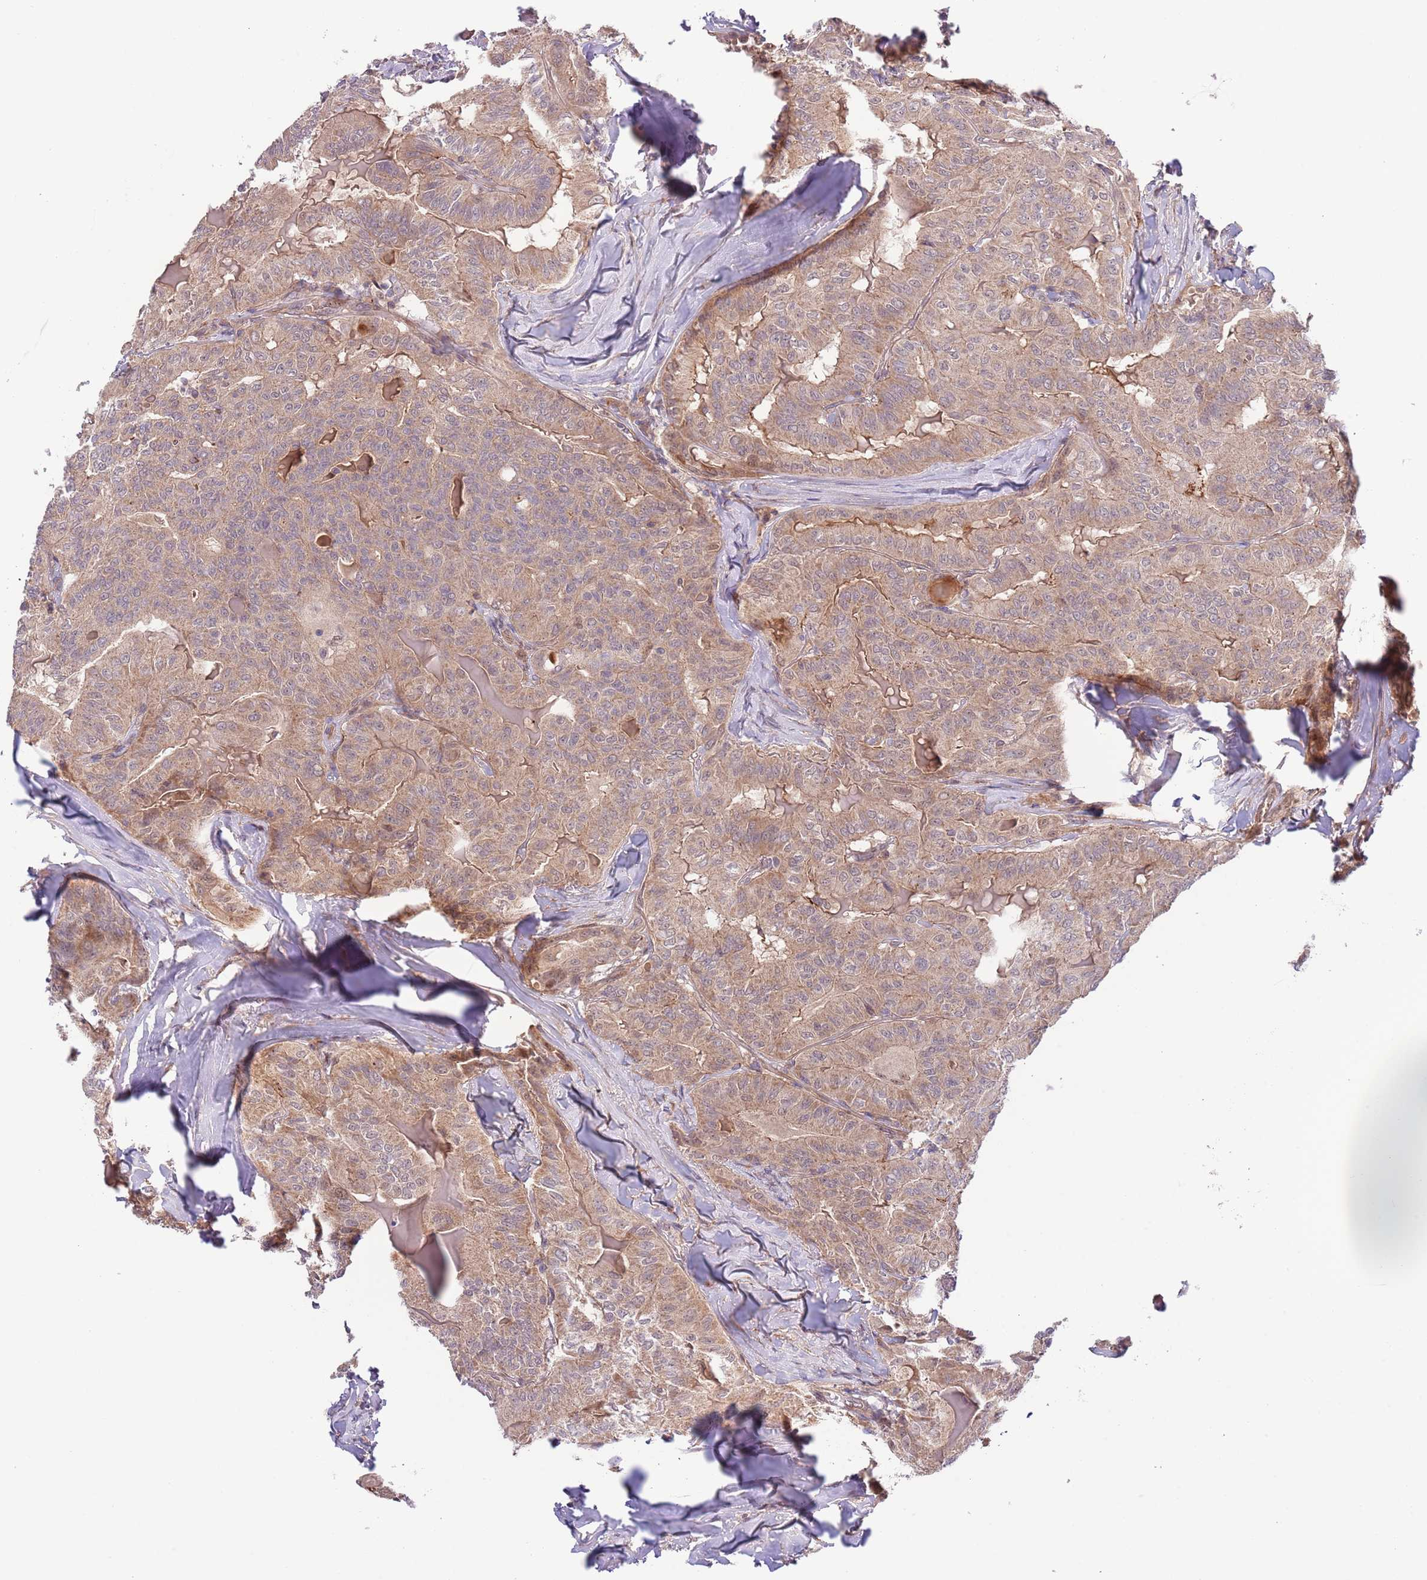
{"staining": {"intensity": "moderate", "quantity": "<25%", "location": "cytoplasmic/membranous"}, "tissue": "thyroid cancer", "cell_type": "Tumor cells", "image_type": "cancer", "snomed": [{"axis": "morphology", "description": "Papillary adenocarcinoma, NOS"}, {"axis": "topography", "description": "Thyroid gland"}], "caption": "This is a micrograph of immunohistochemistry (IHC) staining of thyroid cancer (papillary adenocarcinoma), which shows moderate positivity in the cytoplasmic/membranous of tumor cells.", "gene": "PRR16", "patient": {"sex": "female", "age": 68}}